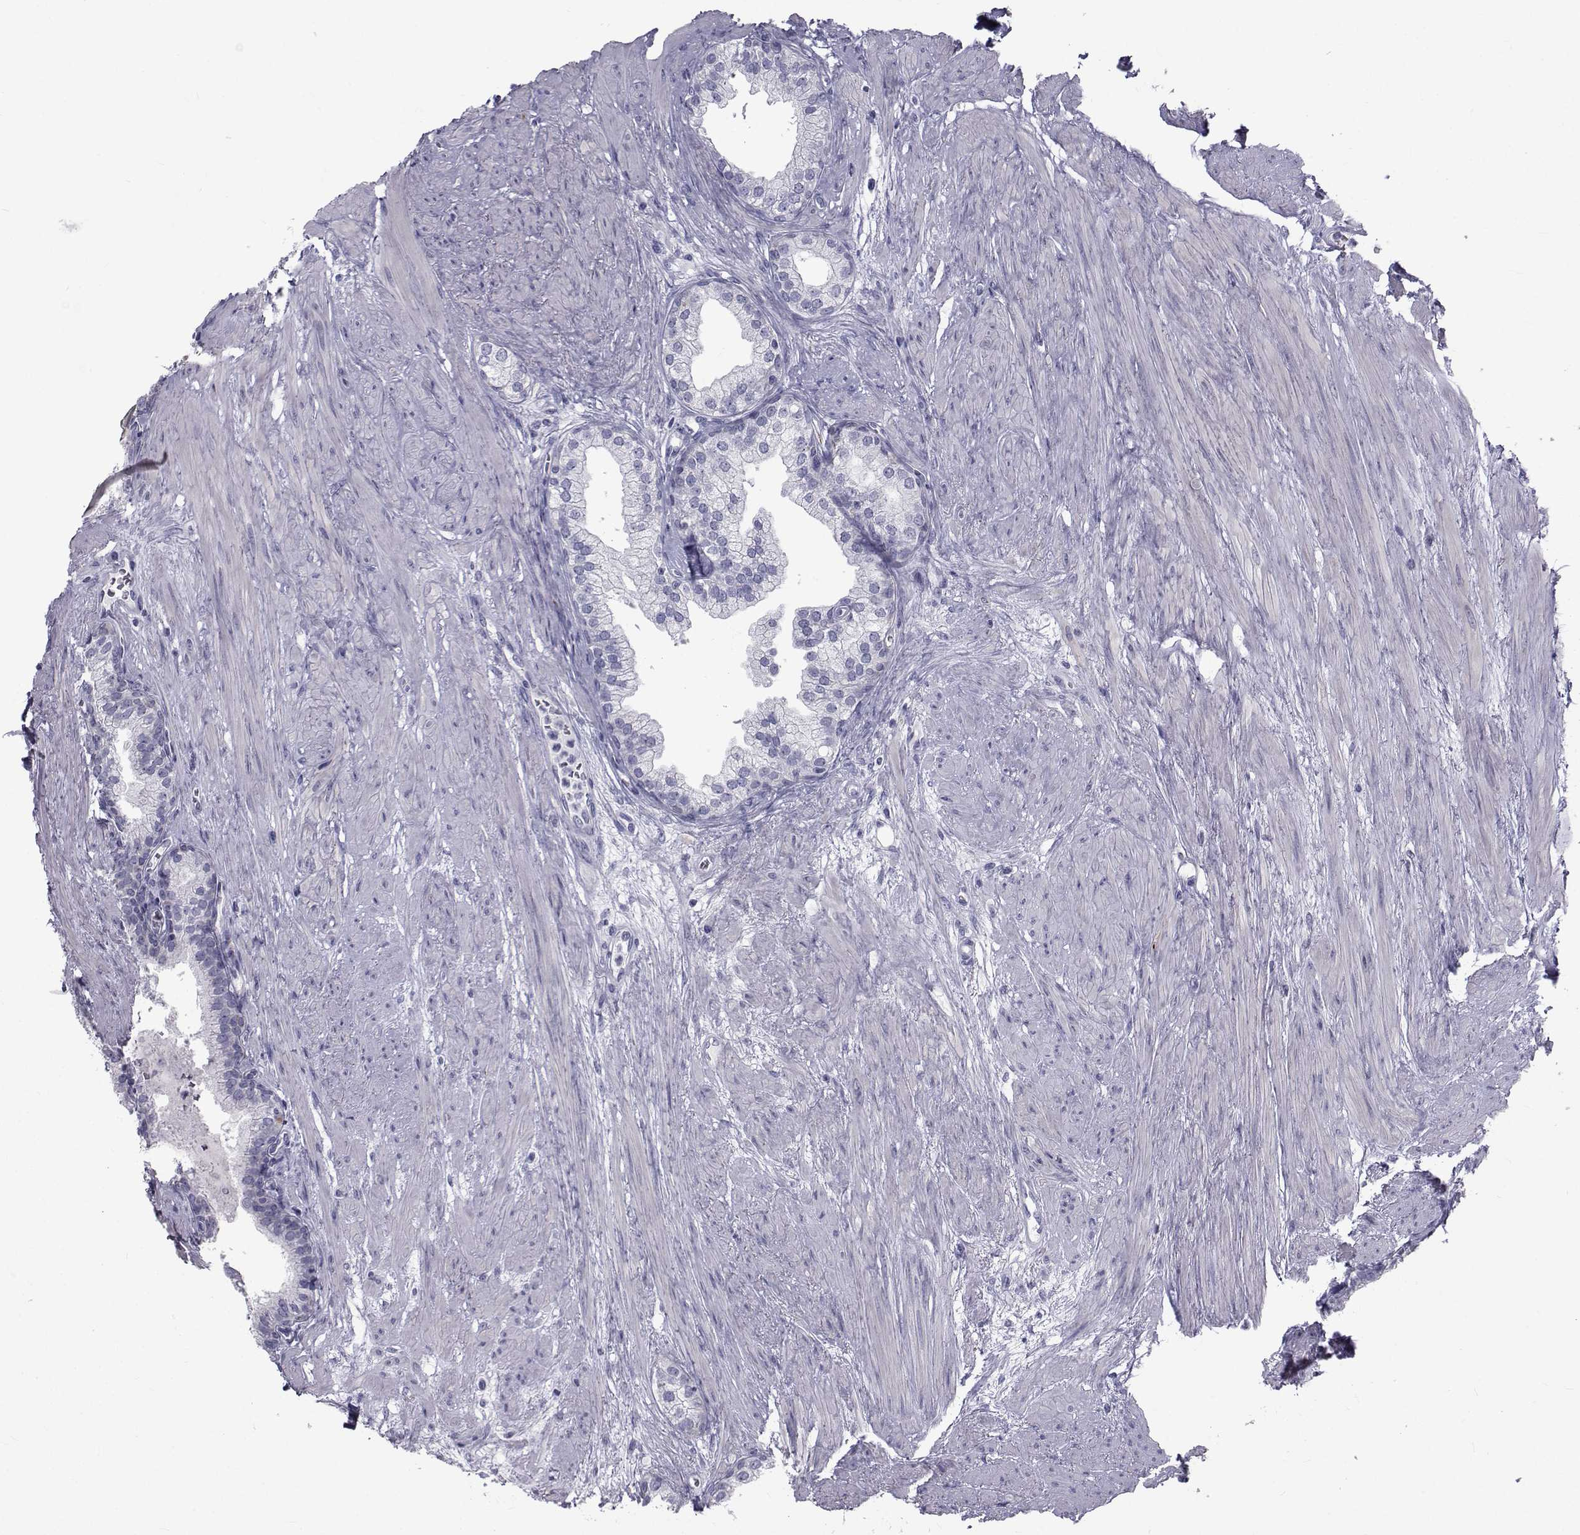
{"staining": {"intensity": "moderate", "quantity": "<25%", "location": "cytoplasmic/membranous"}, "tissue": "prostate cancer", "cell_type": "Tumor cells", "image_type": "cancer", "snomed": [{"axis": "morphology", "description": "Adenocarcinoma, NOS"}, {"axis": "topography", "description": "Prostate"}], "caption": "Immunohistochemistry (IHC) histopathology image of prostate cancer stained for a protein (brown), which reveals low levels of moderate cytoplasmic/membranous positivity in approximately <25% of tumor cells.", "gene": "FDXR", "patient": {"sex": "male", "age": 69}}